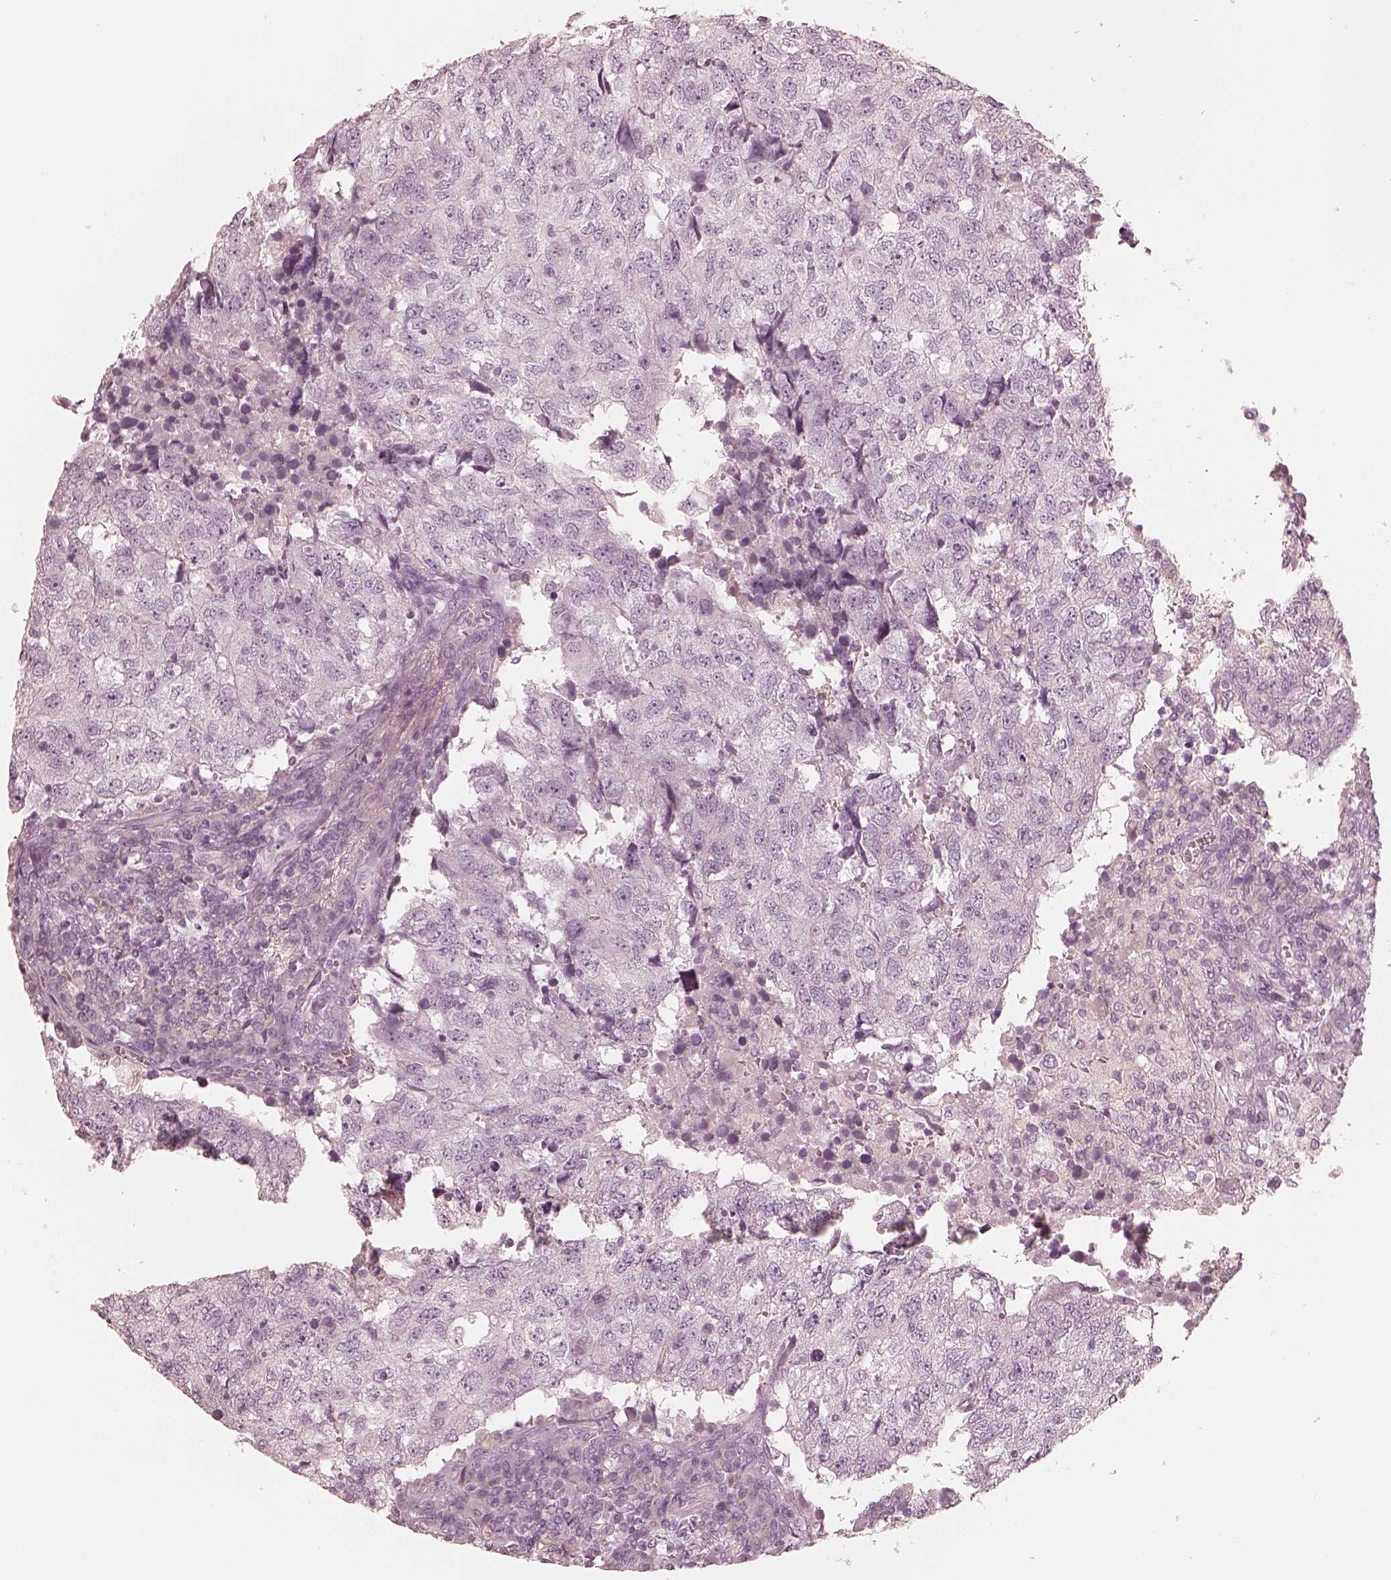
{"staining": {"intensity": "negative", "quantity": "none", "location": "none"}, "tissue": "breast cancer", "cell_type": "Tumor cells", "image_type": "cancer", "snomed": [{"axis": "morphology", "description": "Duct carcinoma"}, {"axis": "topography", "description": "Breast"}], "caption": "DAB immunohistochemical staining of human breast infiltrating ductal carcinoma reveals no significant expression in tumor cells. (Immunohistochemistry, brightfield microscopy, high magnification).", "gene": "CALR3", "patient": {"sex": "female", "age": 30}}